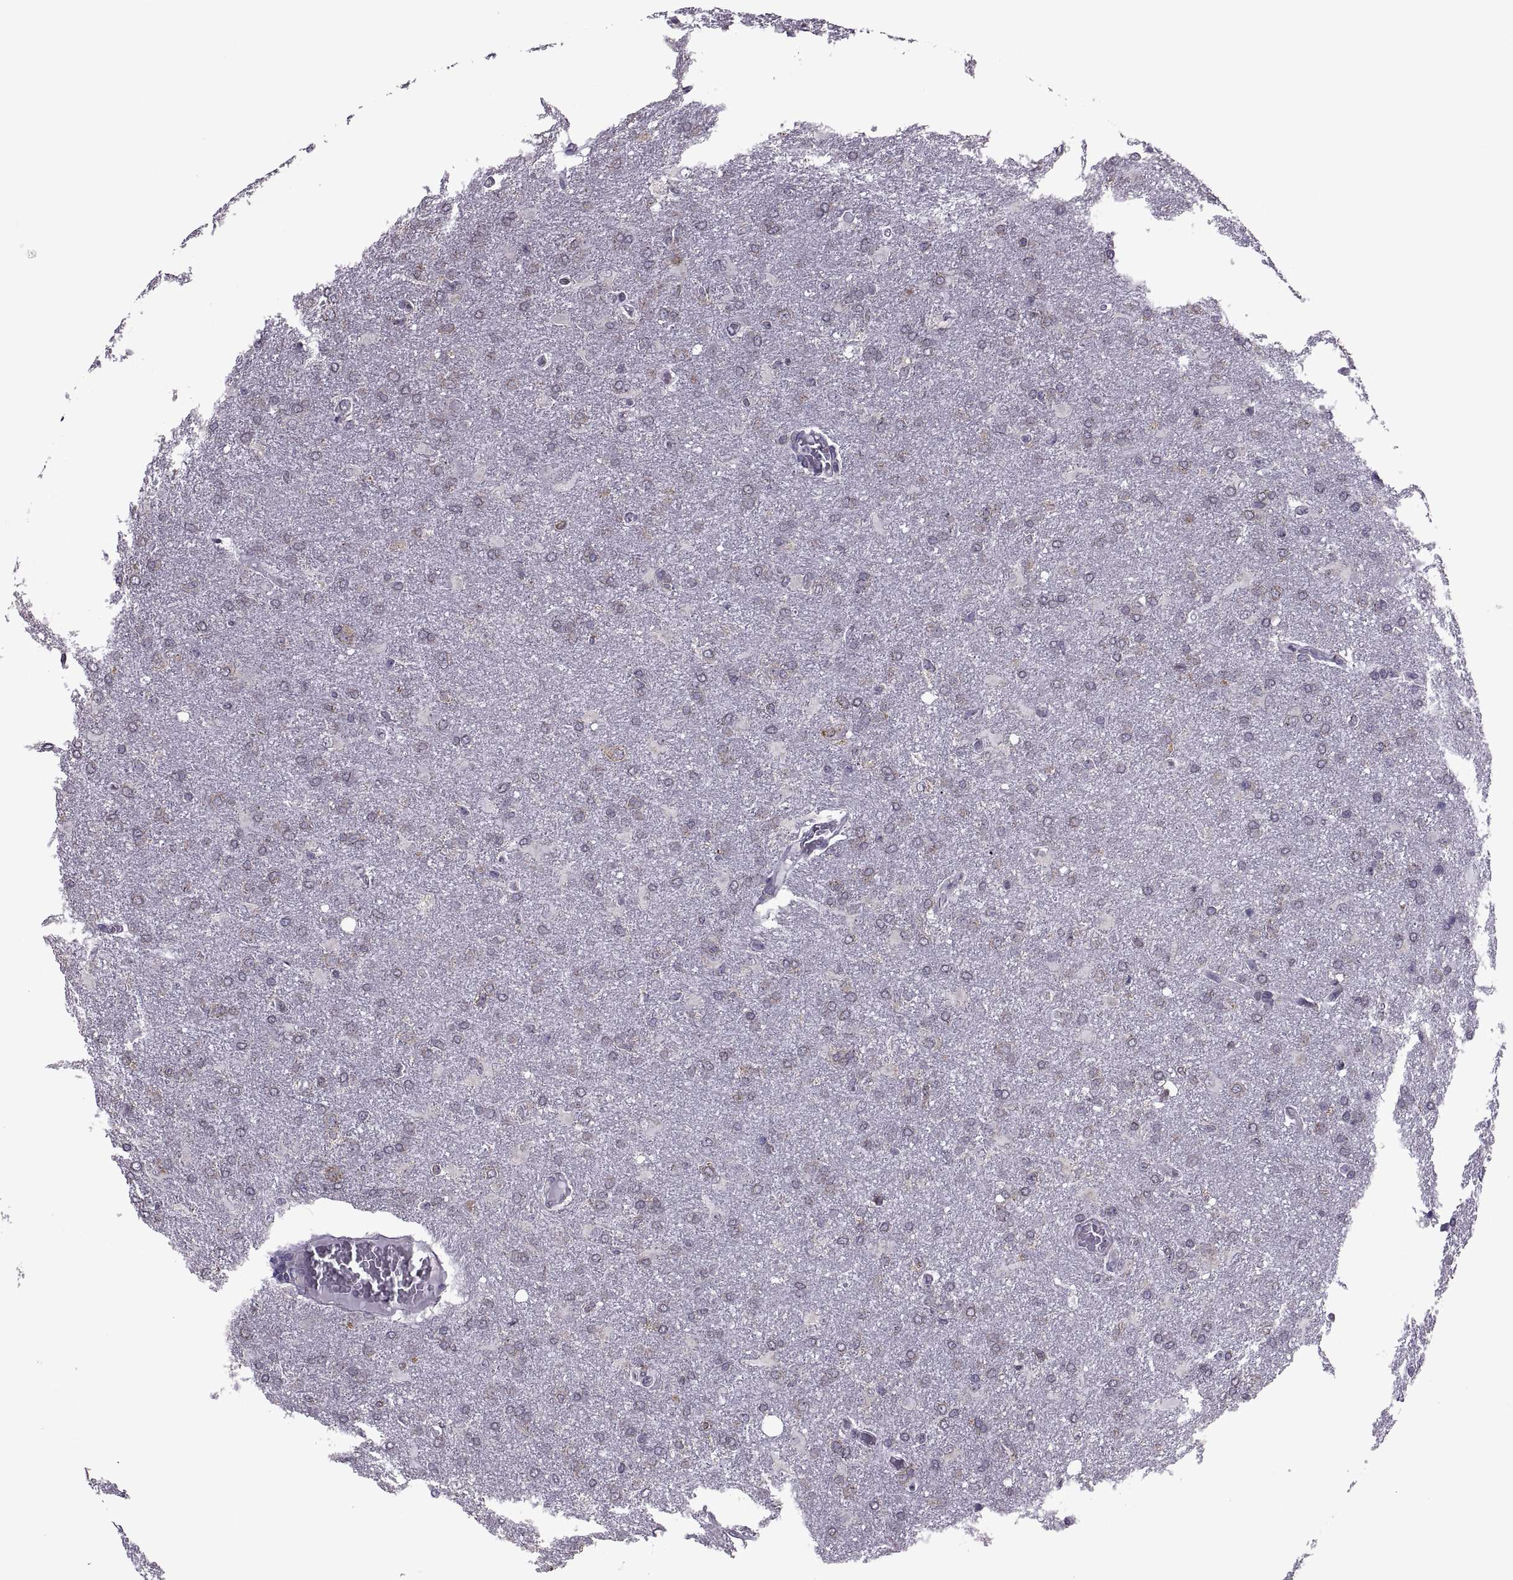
{"staining": {"intensity": "weak", "quantity": "25%-75%", "location": "cytoplasmic/membranous"}, "tissue": "glioma", "cell_type": "Tumor cells", "image_type": "cancer", "snomed": [{"axis": "morphology", "description": "Glioma, malignant, High grade"}, {"axis": "topography", "description": "Brain"}], "caption": "Immunohistochemical staining of human malignant glioma (high-grade) displays low levels of weak cytoplasmic/membranous staining in approximately 25%-75% of tumor cells.", "gene": "PABPC1", "patient": {"sex": "male", "age": 68}}